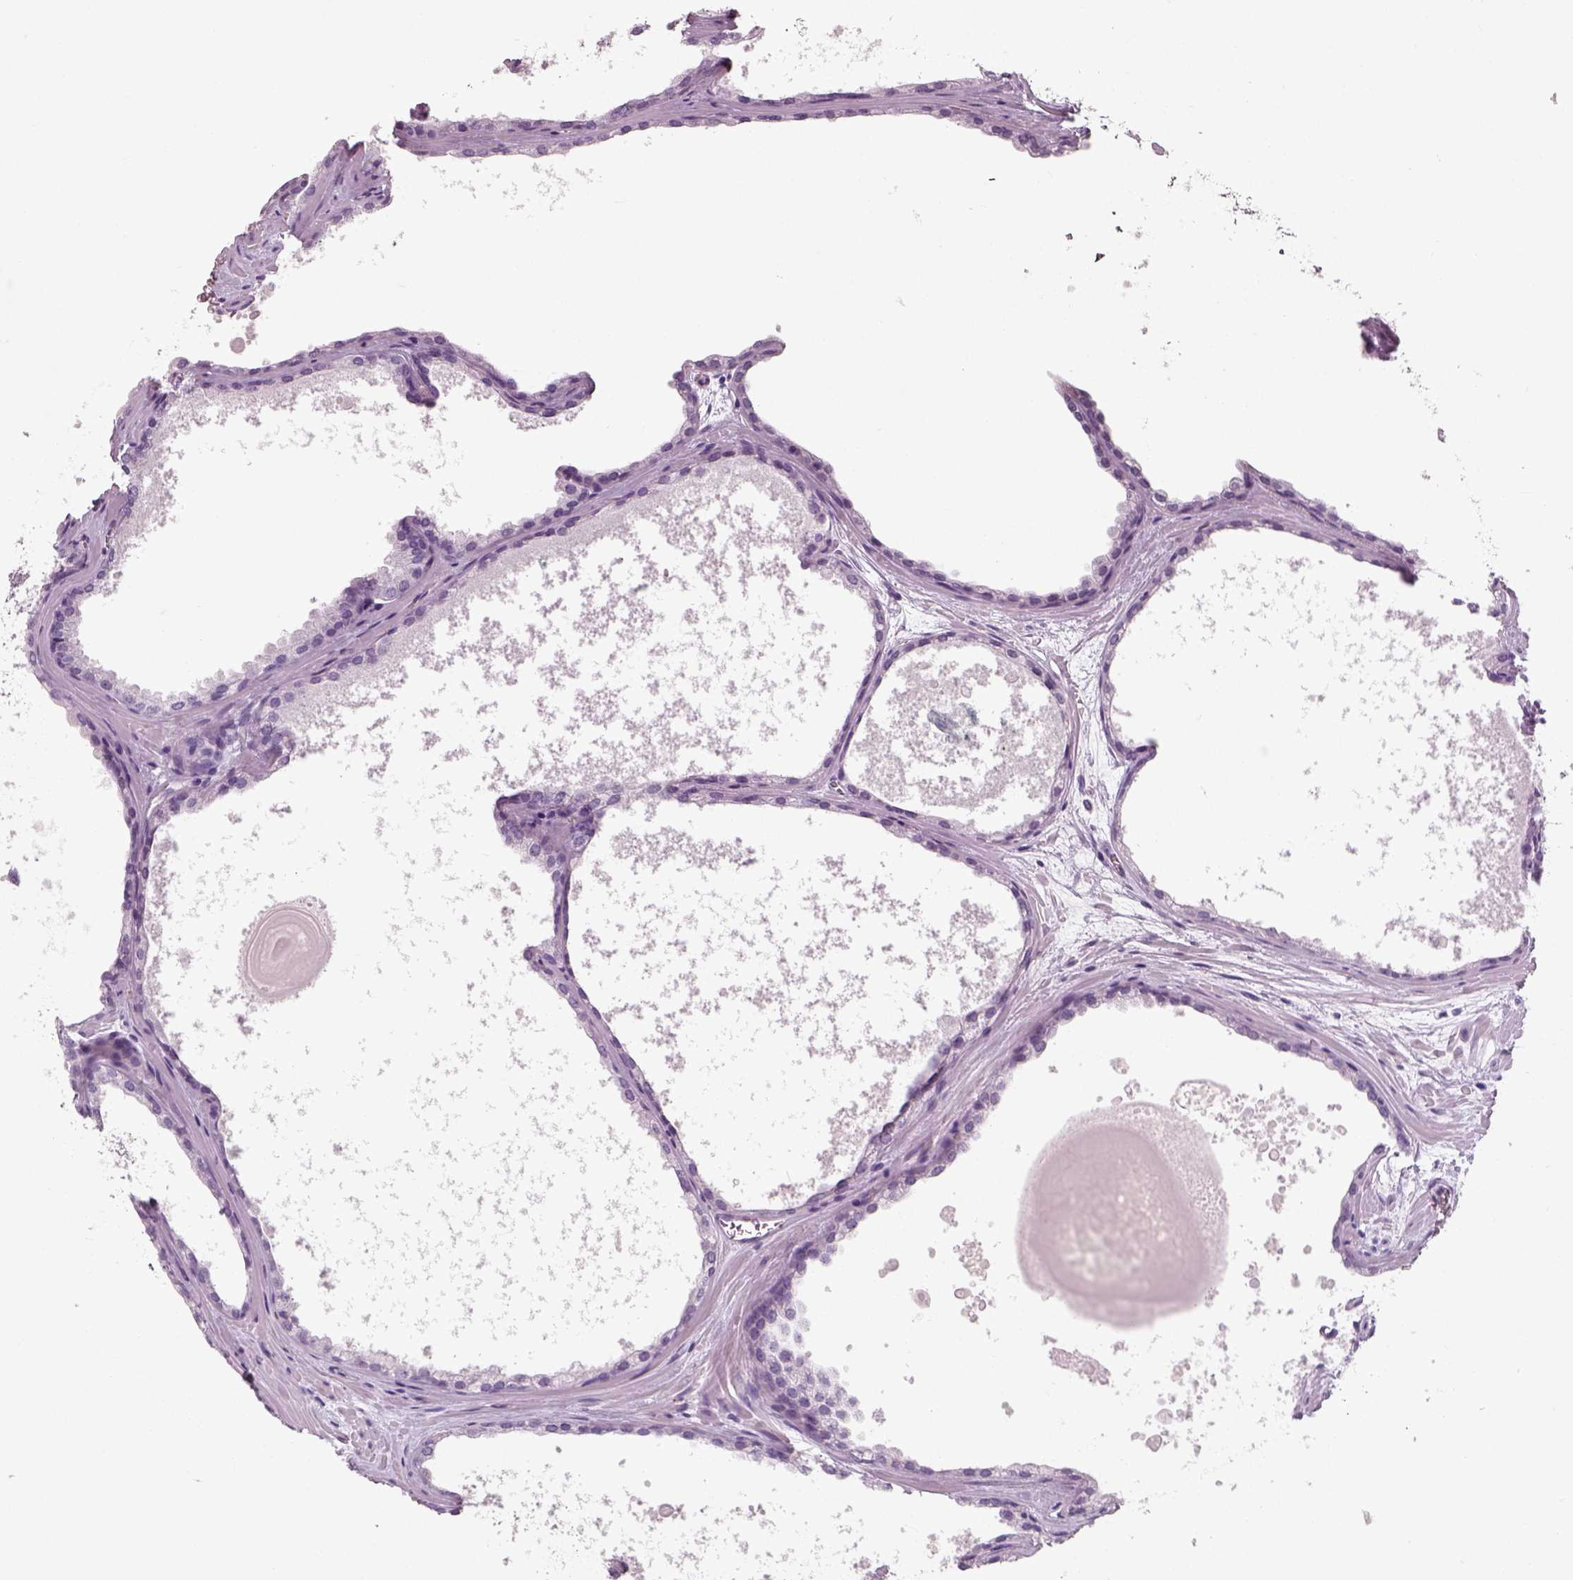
{"staining": {"intensity": "negative", "quantity": "none", "location": "none"}, "tissue": "prostate cancer", "cell_type": "Tumor cells", "image_type": "cancer", "snomed": [{"axis": "morphology", "description": "Adenocarcinoma, Low grade"}, {"axis": "topography", "description": "Prostate"}], "caption": "IHC micrograph of neoplastic tissue: prostate cancer (adenocarcinoma (low-grade)) stained with DAB reveals no significant protein staining in tumor cells. The staining is performed using DAB (3,3'-diaminobenzidine) brown chromogen with nuclei counter-stained in using hematoxylin.", "gene": "SLC6A2", "patient": {"sex": "male", "age": 56}}